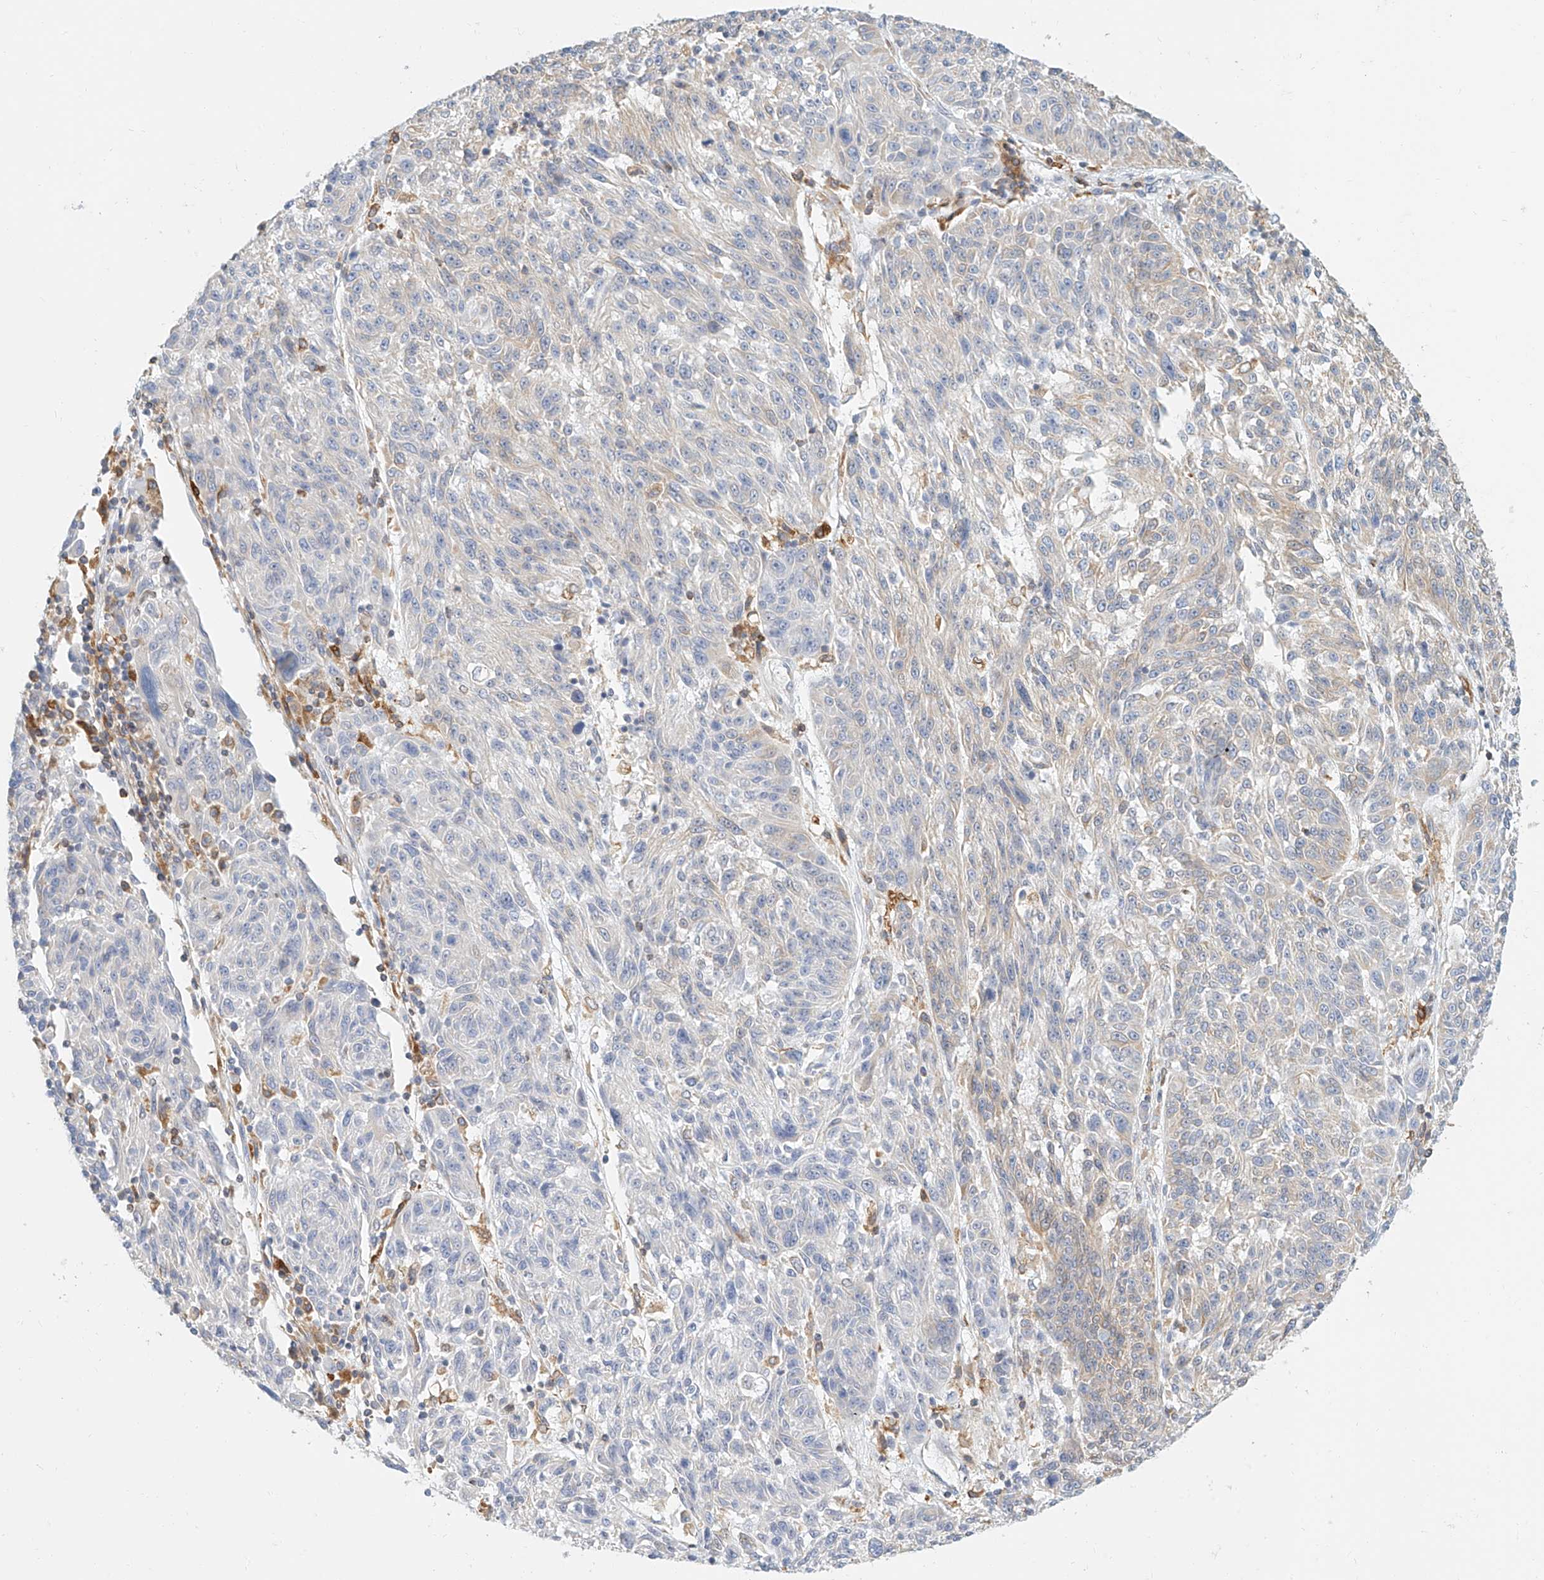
{"staining": {"intensity": "weak", "quantity": "<25%", "location": "cytoplasmic/membranous"}, "tissue": "melanoma", "cell_type": "Tumor cells", "image_type": "cancer", "snomed": [{"axis": "morphology", "description": "Malignant melanoma, NOS"}, {"axis": "topography", "description": "Skin"}], "caption": "Immunohistochemistry of malignant melanoma shows no staining in tumor cells.", "gene": "DHRS7", "patient": {"sex": "male", "age": 53}}